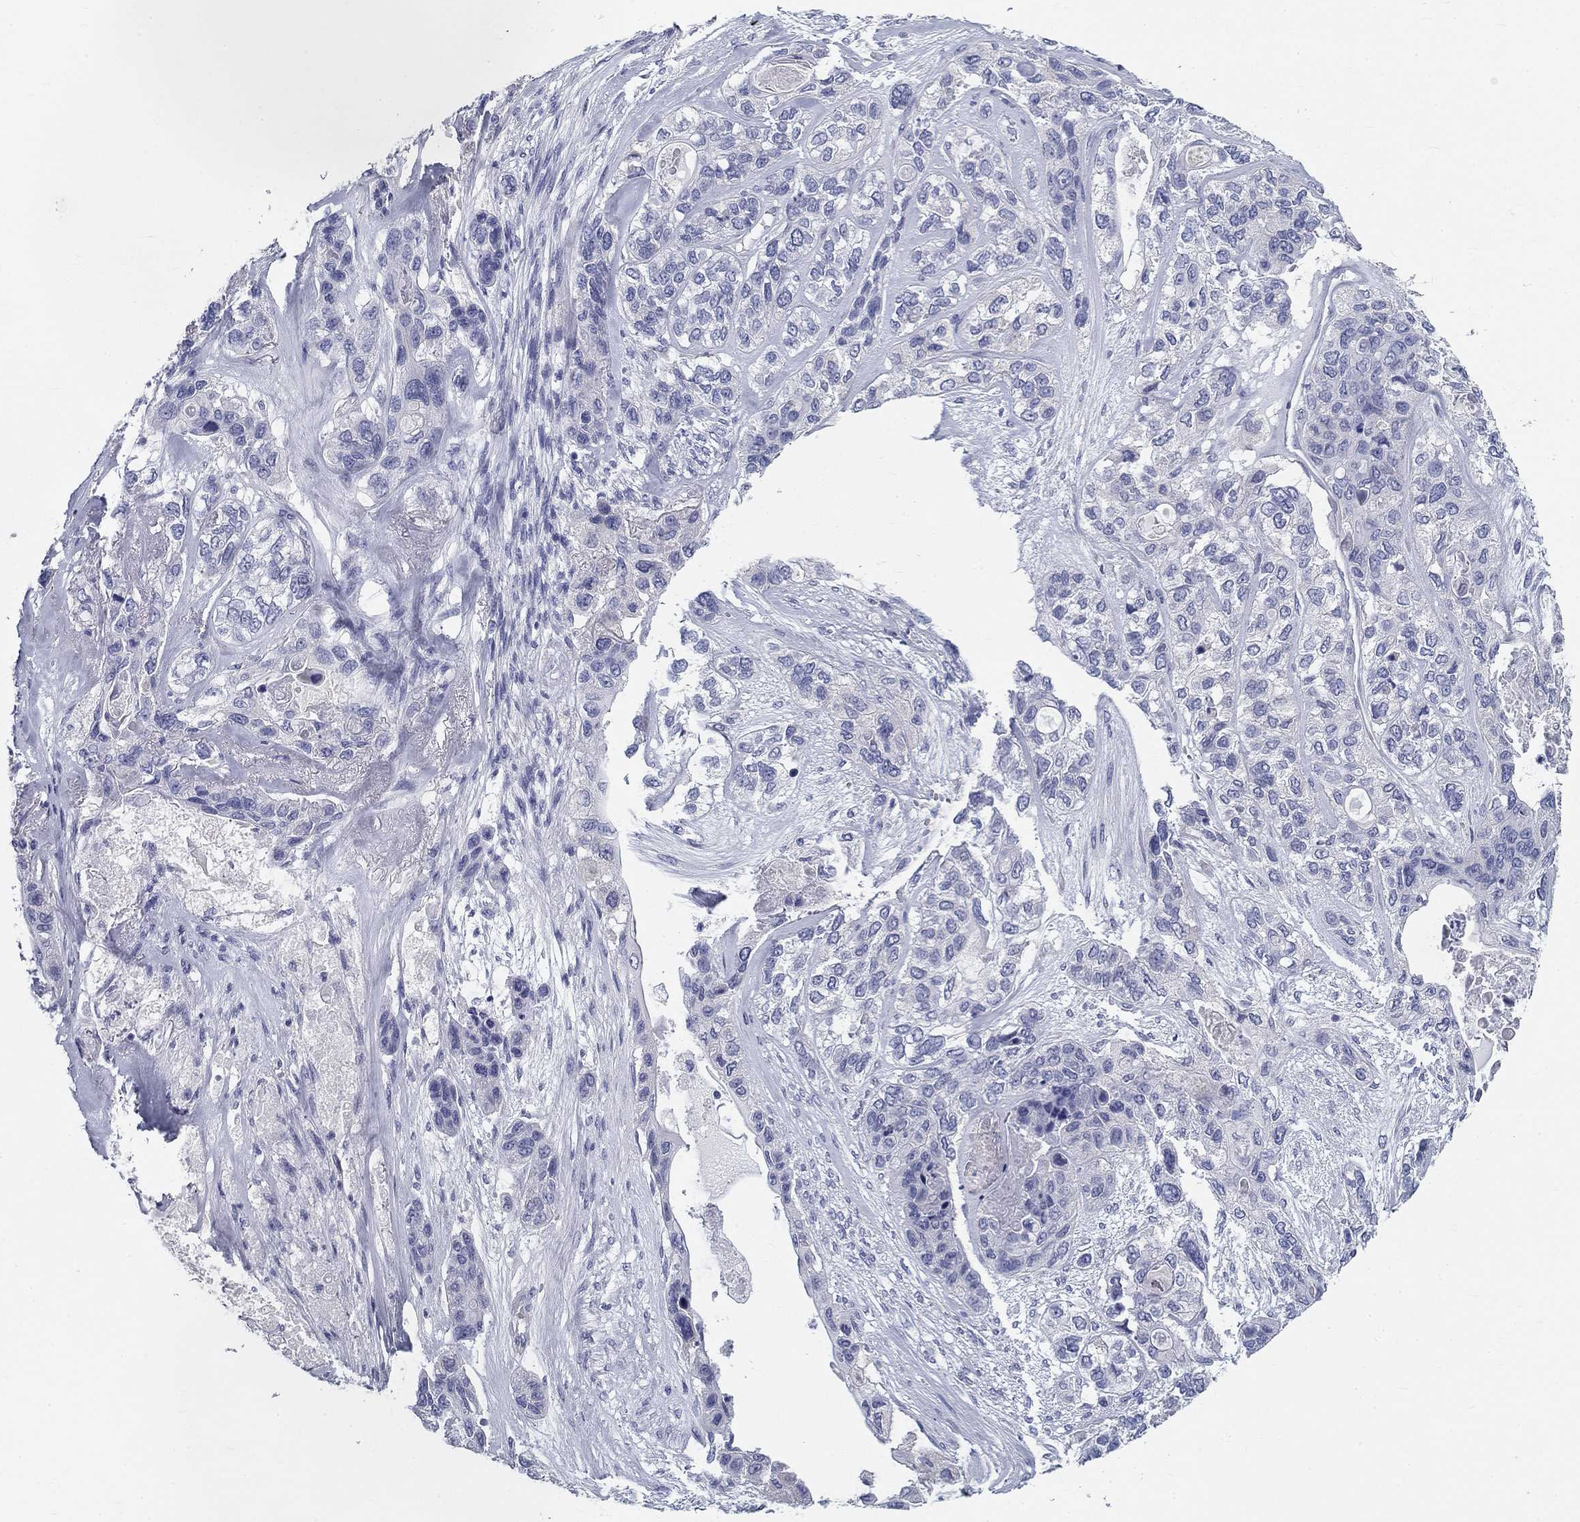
{"staining": {"intensity": "negative", "quantity": "none", "location": "none"}, "tissue": "lung cancer", "cell_type": "Tumor cells", "image_type": "cancer", "snomed": [{"axis": "morphology", "description": "Squamous cell carcinoma, NOS"}, {"axis": "topography", "description": "Lung"}], "caption": "Squamous cell carcinoma (lung) stained for a protein using immunohistochemistry exhibits no positivity tumor cells.", "gene": "GALNTL5", "patient": {"sex": "female", "age": 70}}